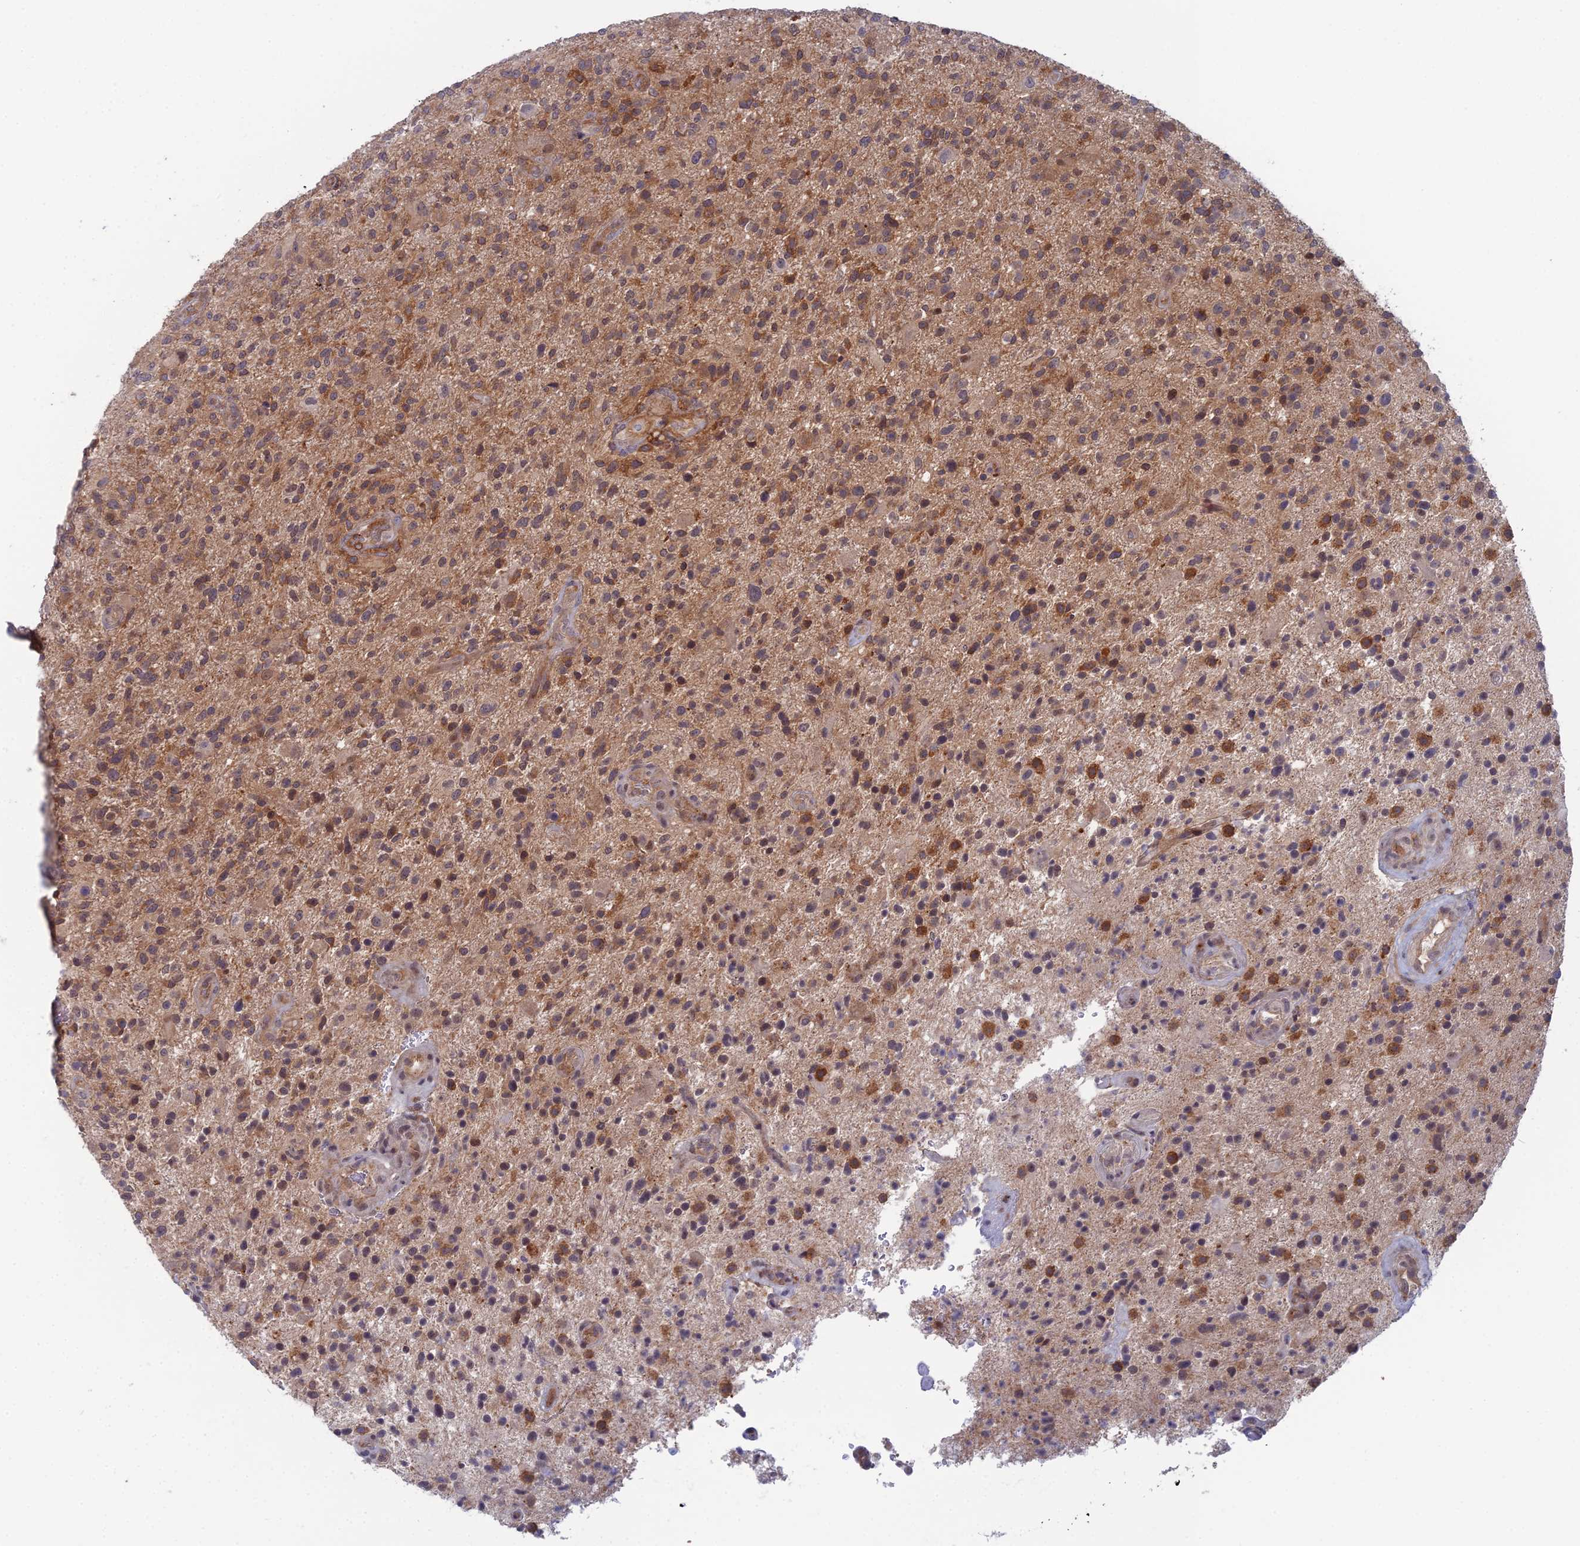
{"staining": {"intensity": "moderate", "quantity": ">75%", "location": "cytoplasmic/membranous"}, "tissue": "glioma", "cell_type": "Tumor cells", "image_type": "cancer", "snomed": [{"axis": "morphology", "description": "Glioma, malignant, High grade"}, {"axis": "topography", "description": "Brain"}], "caption": "Brown immunohistochemical staining in glioma reveals moderate cytoplasmic/membranous staining in about >75% of tumor cells.", "gene": "ABHD1", "patient": {"sex": "male", "age": 47}}